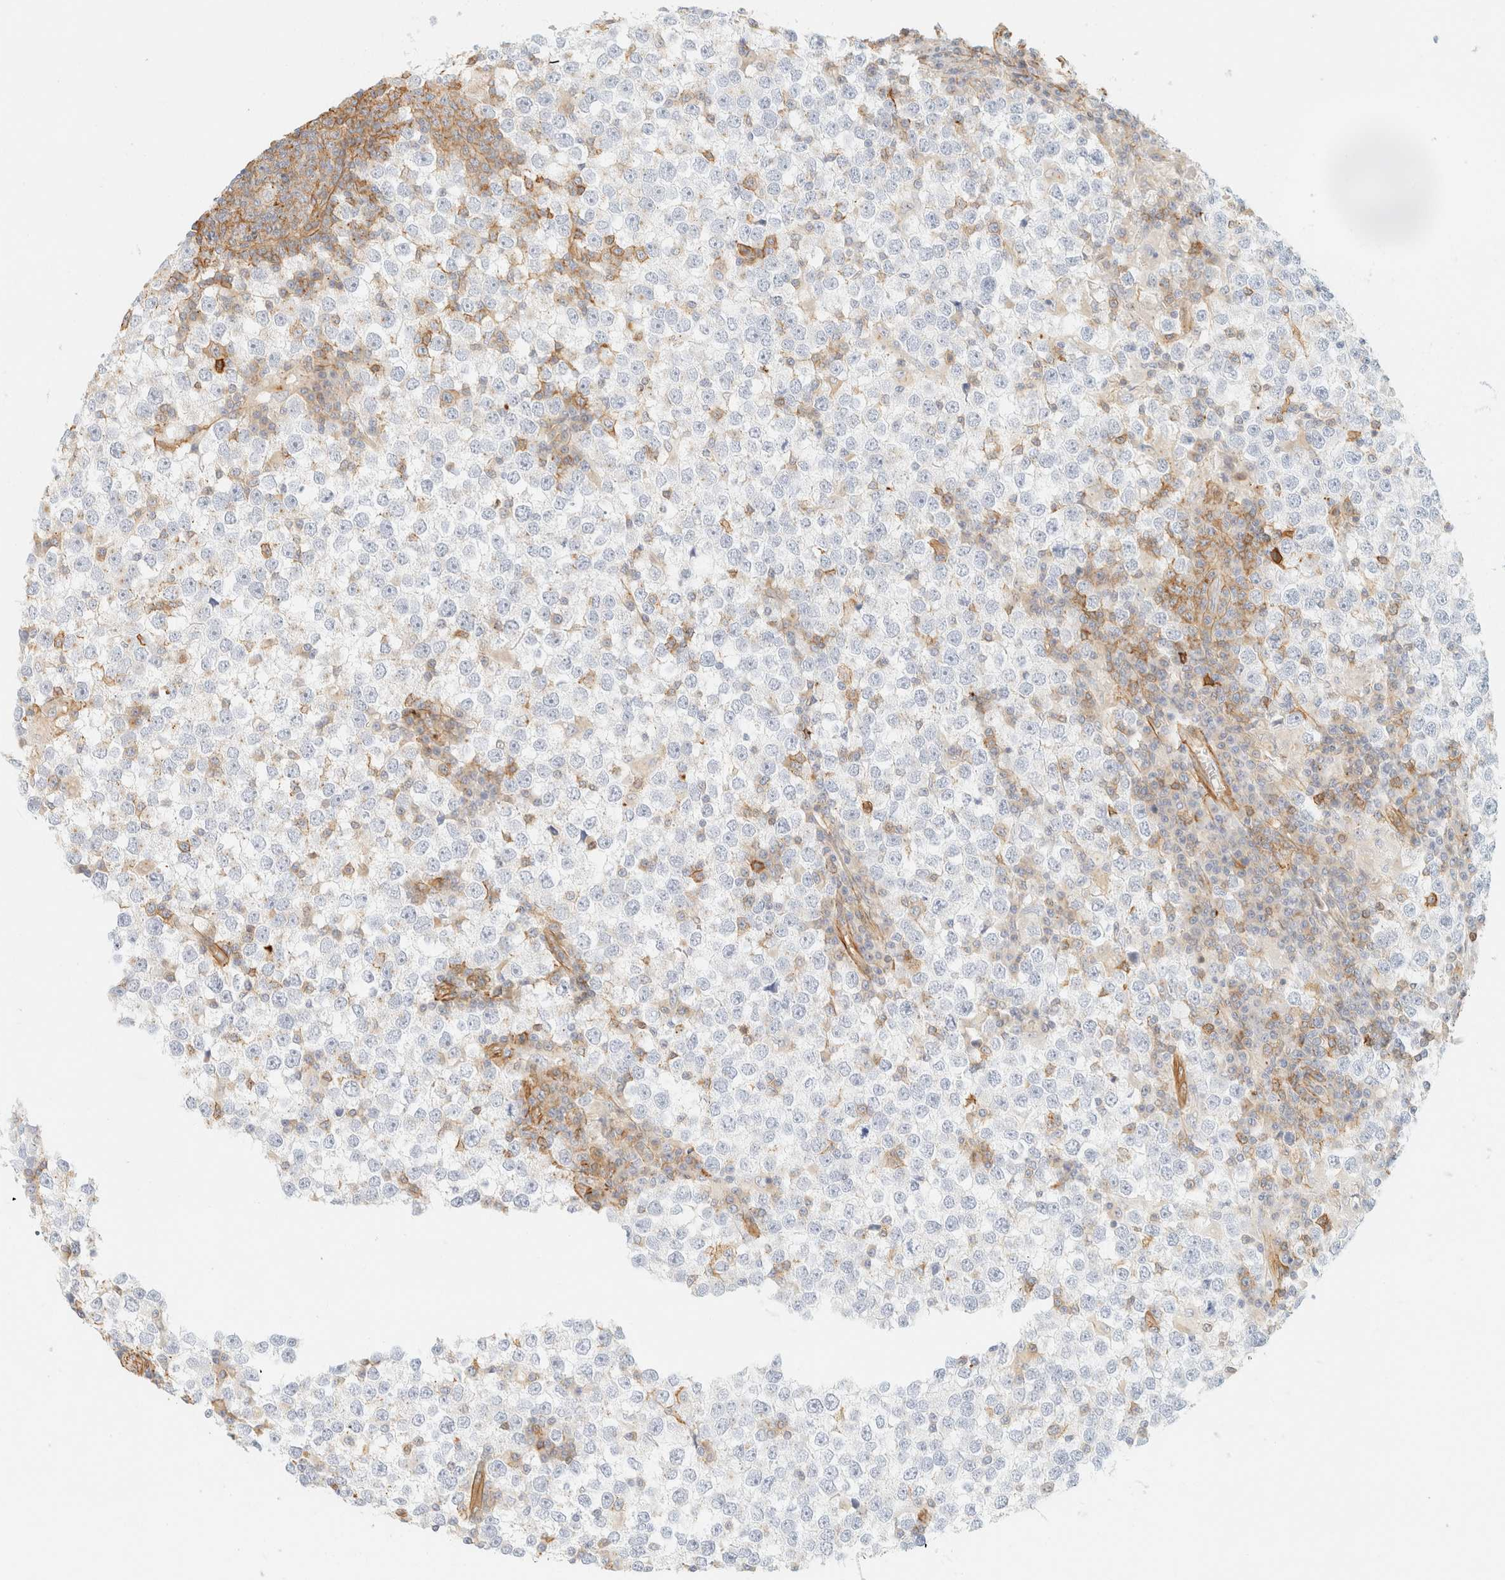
{"staining": {"intensity": "negative", "quantity": "none", "location": "none"}, "tissue": "testis cancer", "cell_type": "Tumor cells", "image_type": "cancer", "snomed": [{"axis": "morphology", "description": "Seminoma, NOS"}, {"axis": "topography", "description": "Testis"}], "caption": "DAB (3,3'-diaminobenzidine) immunohistochemical staining of testis seminoma displays no significant expression in tumor cells. (Immunohistochemistry, brightfield microscopy, high magnification).", "gene": "OTOP2", "patient": {"sex": "male", "age": 65}}